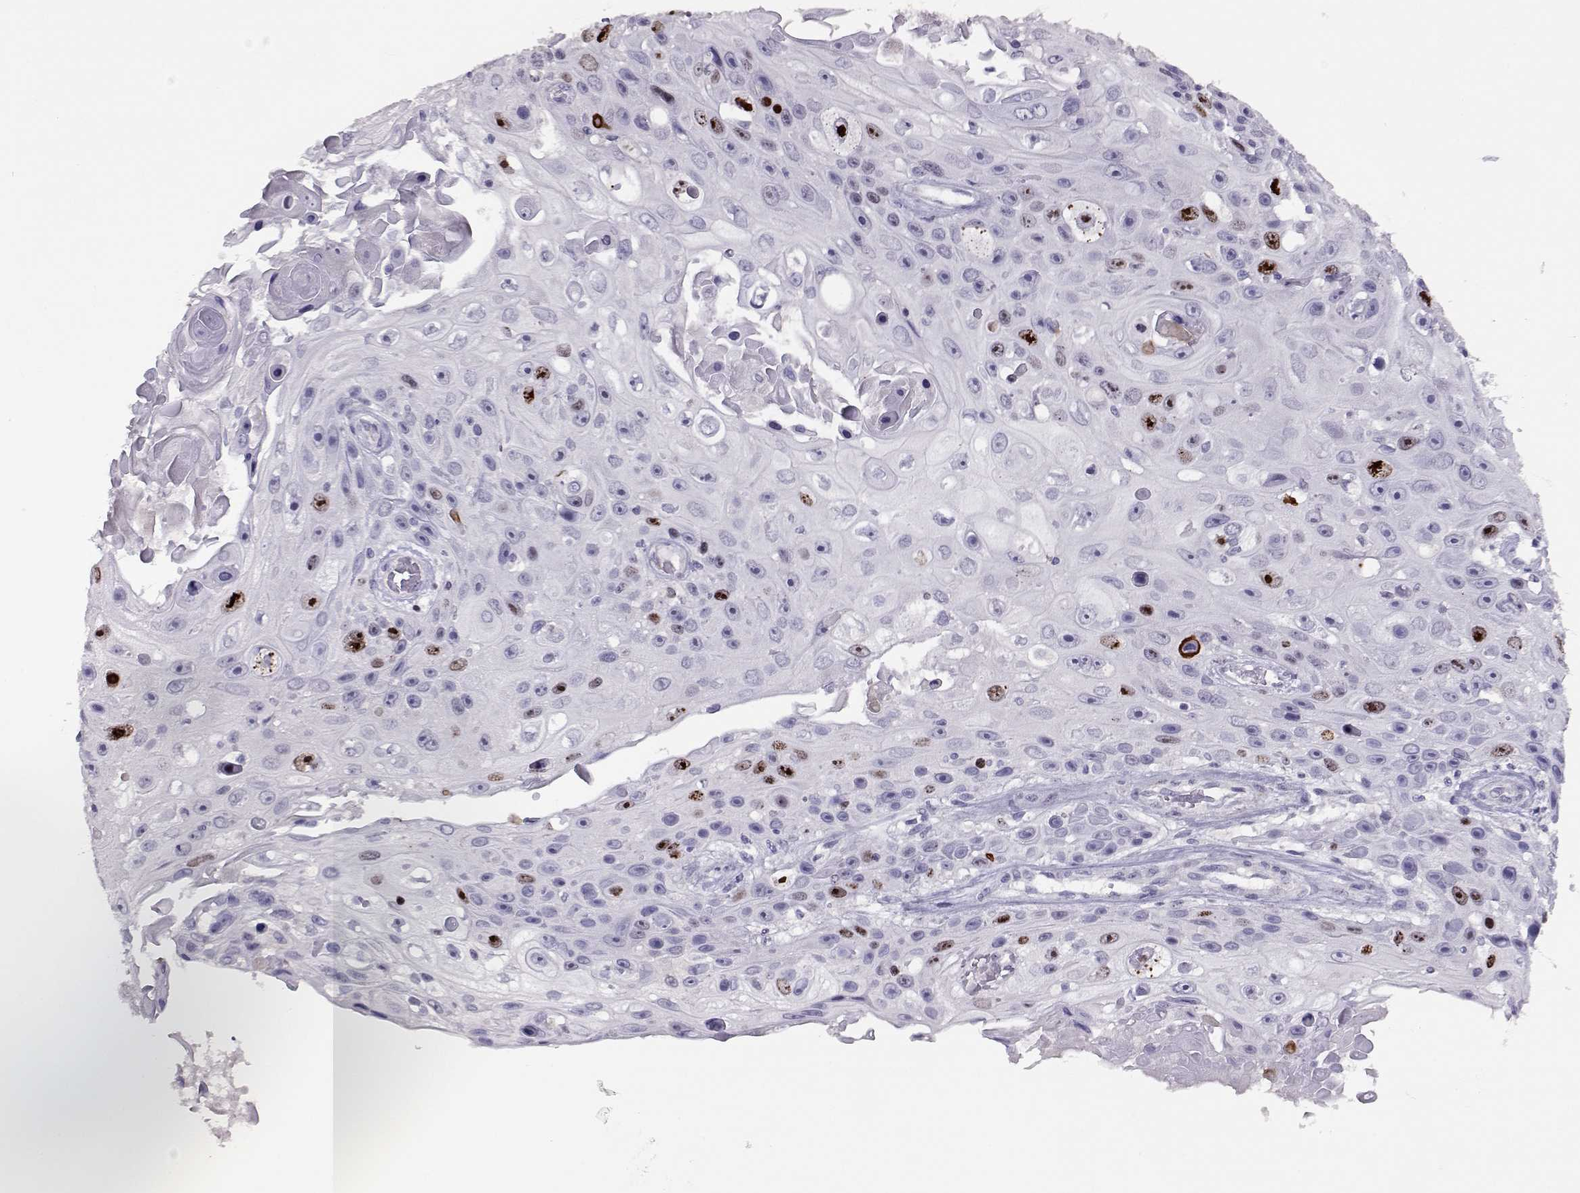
{"staining": {"intensity": "strong", "quantity": "<25%", "location": "nuclear"}, "tissue": "skin cancer", "cell_type": "Tumor cells", "image_type": "cancer", "snomed": [{"axis": "morphology", "description": "Squamous cell carcinoma, NOS"}, {"axis": "topography", "description": "Skin"}], "caption": "Brown immunohistochemical staining in skin squamous cell carcinoma exhibits strong nuclear expression in approximately <25% of tumor cells. Nuclei are stained in blue.", "gene": "NPW", "patient": {"sex": "male", "age": 82}}